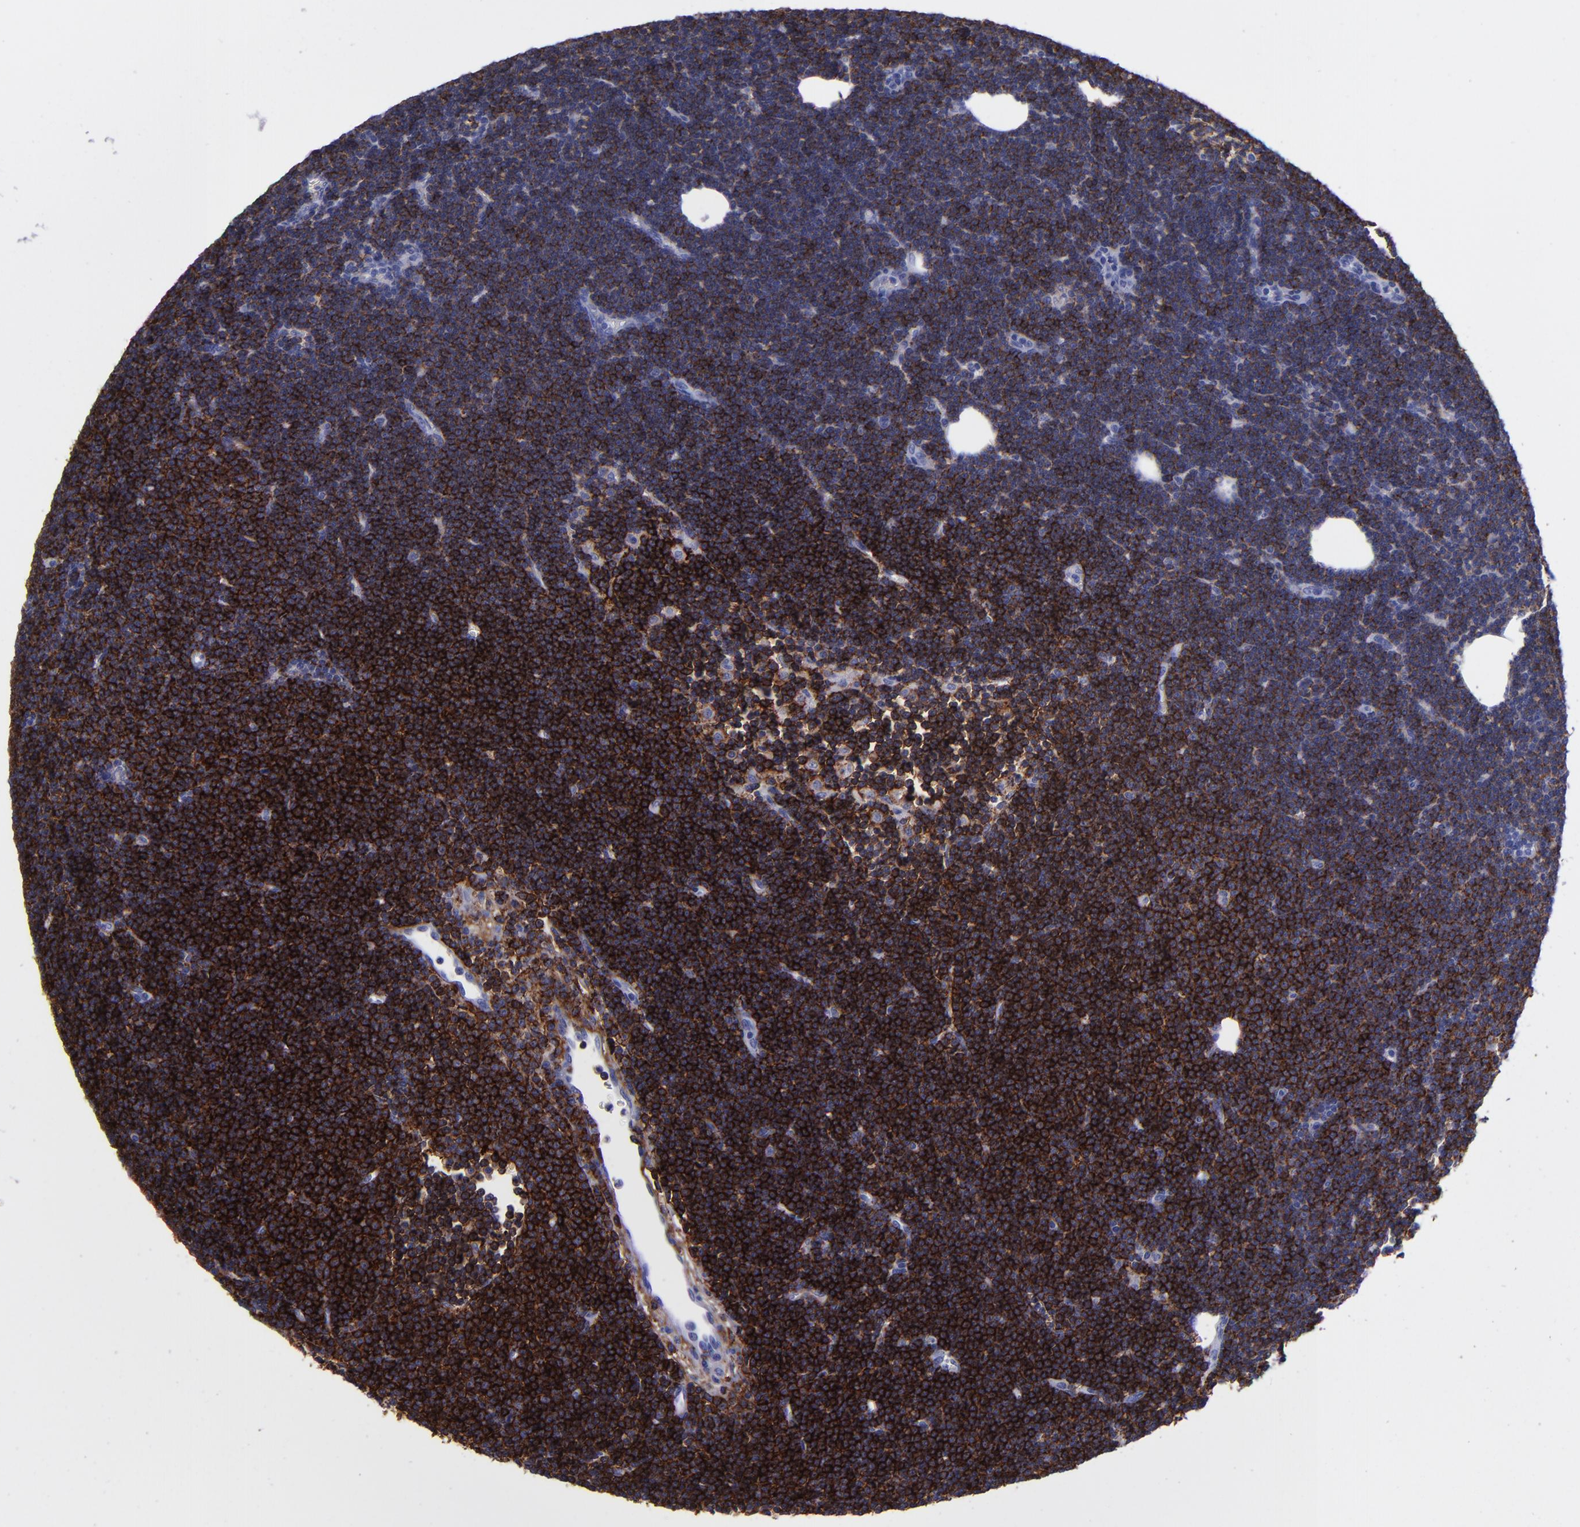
{"staining": {"intensity": "strong", "quantity": ">75%", "location": "cytoplasmic/membranous"}, "tissue": "lymphoma", "cell_type": "Tumor cells", "image_type": "cancer", "snomed": [{"axis": "morphology", "description": "Malignant lymphoma, non-Hodgkin's type, Low grade"}, {"axis": "topography", "description": "Lymph node"}], "caption": "A high-resolution photomicrograph shows immunohistochemistry (IHC) staining of low-grade malignant lymphoma, non-Hodgkin's type, which displays strong cytoplasmic/membranous positivity in approximately >75% of tumor cells. The protein is stained brown, and the nuclei are stained in blue (DAB (3,3'-diaminobenzidine) IHC with brightfield microscopy, high magnification).", "gene": "CD37", "patient": {"sex": "female", "age": 73}}